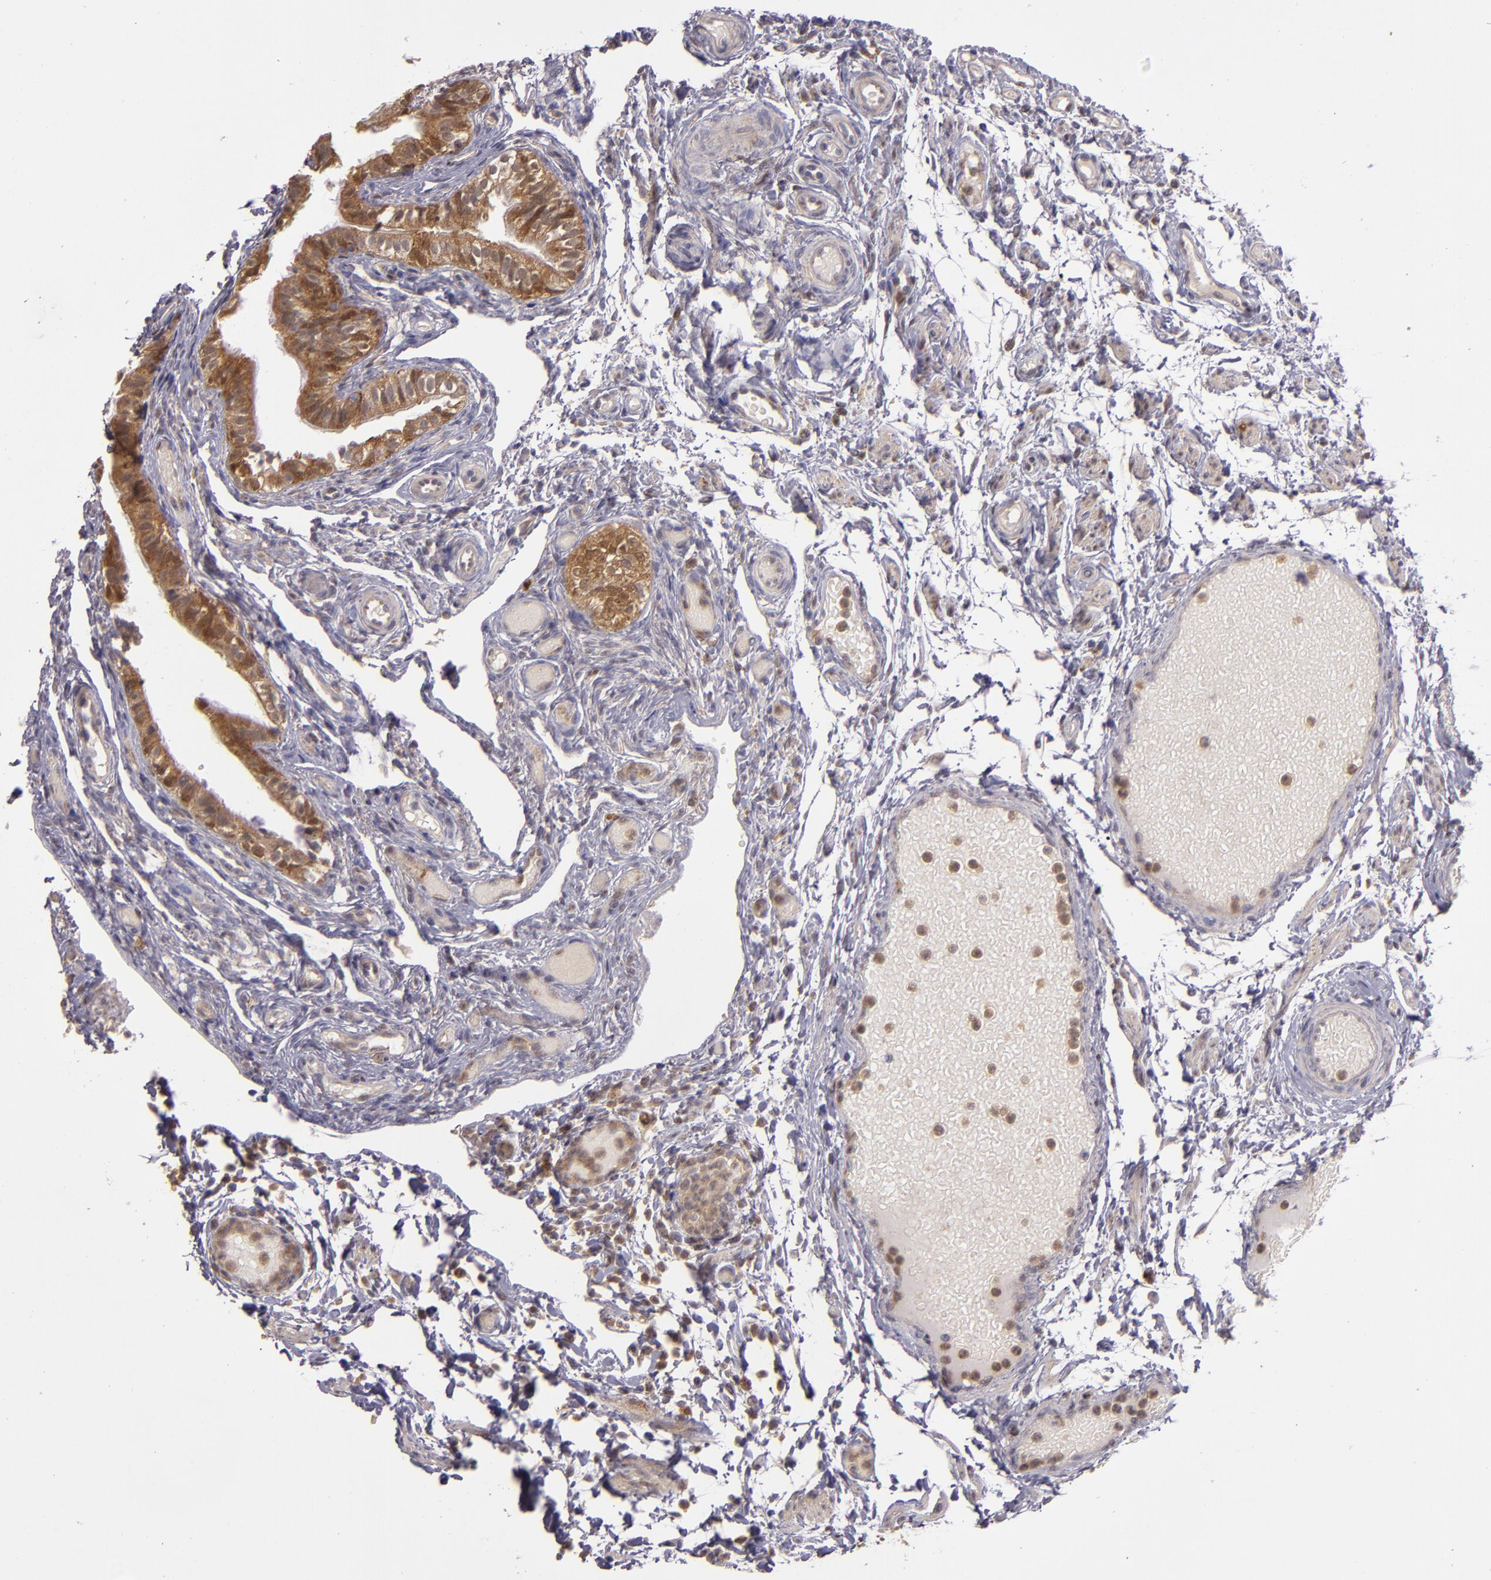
{"staining": {"intensity": "moderate", "quantity": ">75%", "location": "cytoplasmic/membranous"}, "tissue": "fallopian tube", "cell_type": "Glandular cells", "image_type": "normal", "snomed": [{"axis": "morphology", "description": "Normal tissue, NOS"}, {"axis": "morphology", "description": "Dermoid, NOS"}, {"axis": "topography", "description": "Fallopian tube"}], "caption": "High-magnification brightfield microscopy of unremarkable fallopian tube stained with DAB (brown) and counterstained with hematoxylin (blue). glandular cells exhibit moderate cytoplasmic/membranous staining is seen in about>75% of cells.", "gene": "FHIT", "patient": {"sex": "female", "age": 33}}